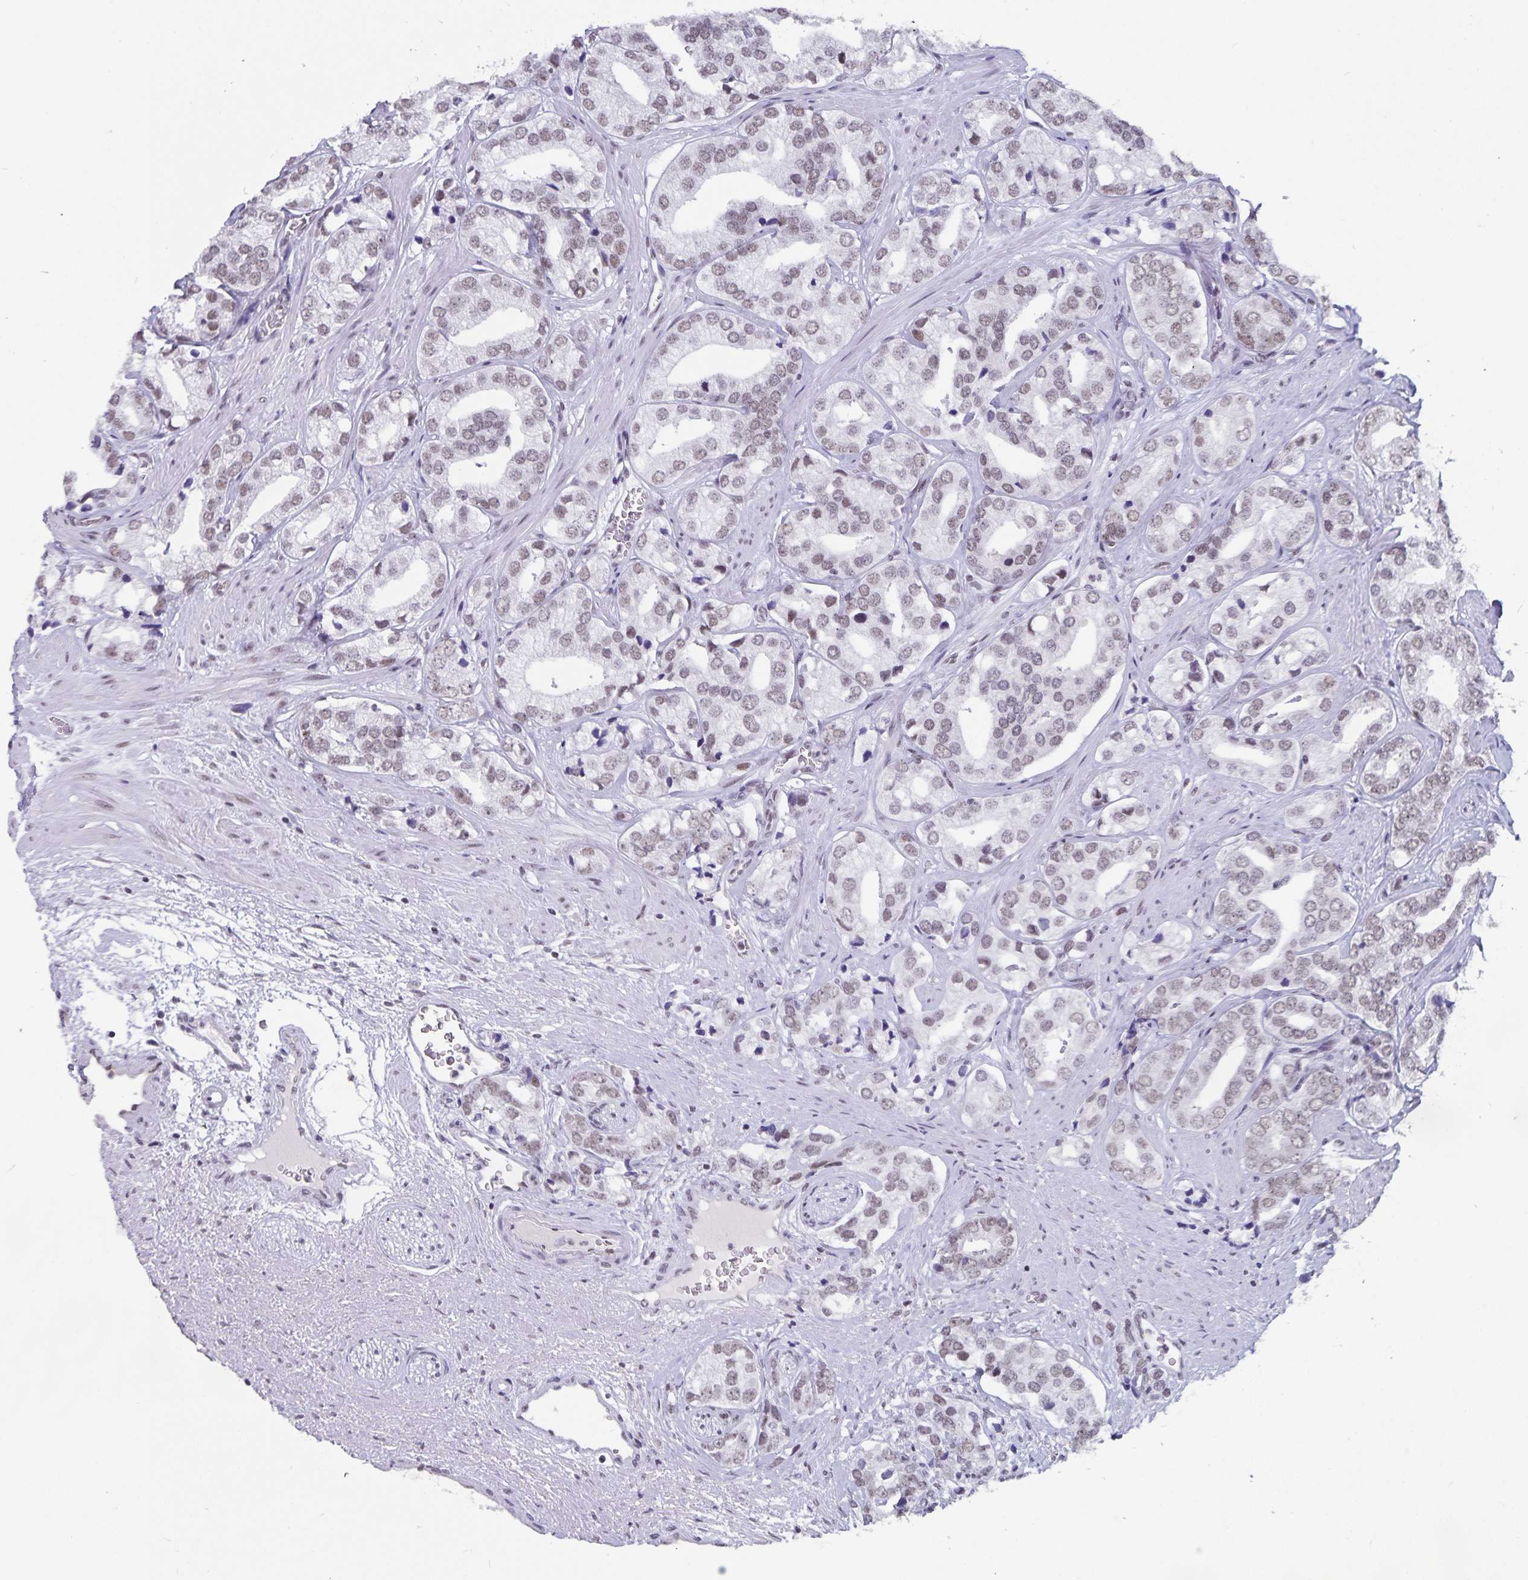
{"staining": {"intensity": "weak", "quantity": "25%-75%", "location": "nuclear"}, "tissue": "prostate cancer", "cell_type": "Tumor cells", "image_type": "cancer", "snomed": [{"axis": "morphology", "description": "Adenocarcinoma, High grade"}, {"axis": "topography", "description": "Prostate"}], "caption": "Prostate cancer stained with a protein marker reveals weak staining in tumor cells.", "gene": "PBX2", "patient": {"sex": "male", "age": 58}}